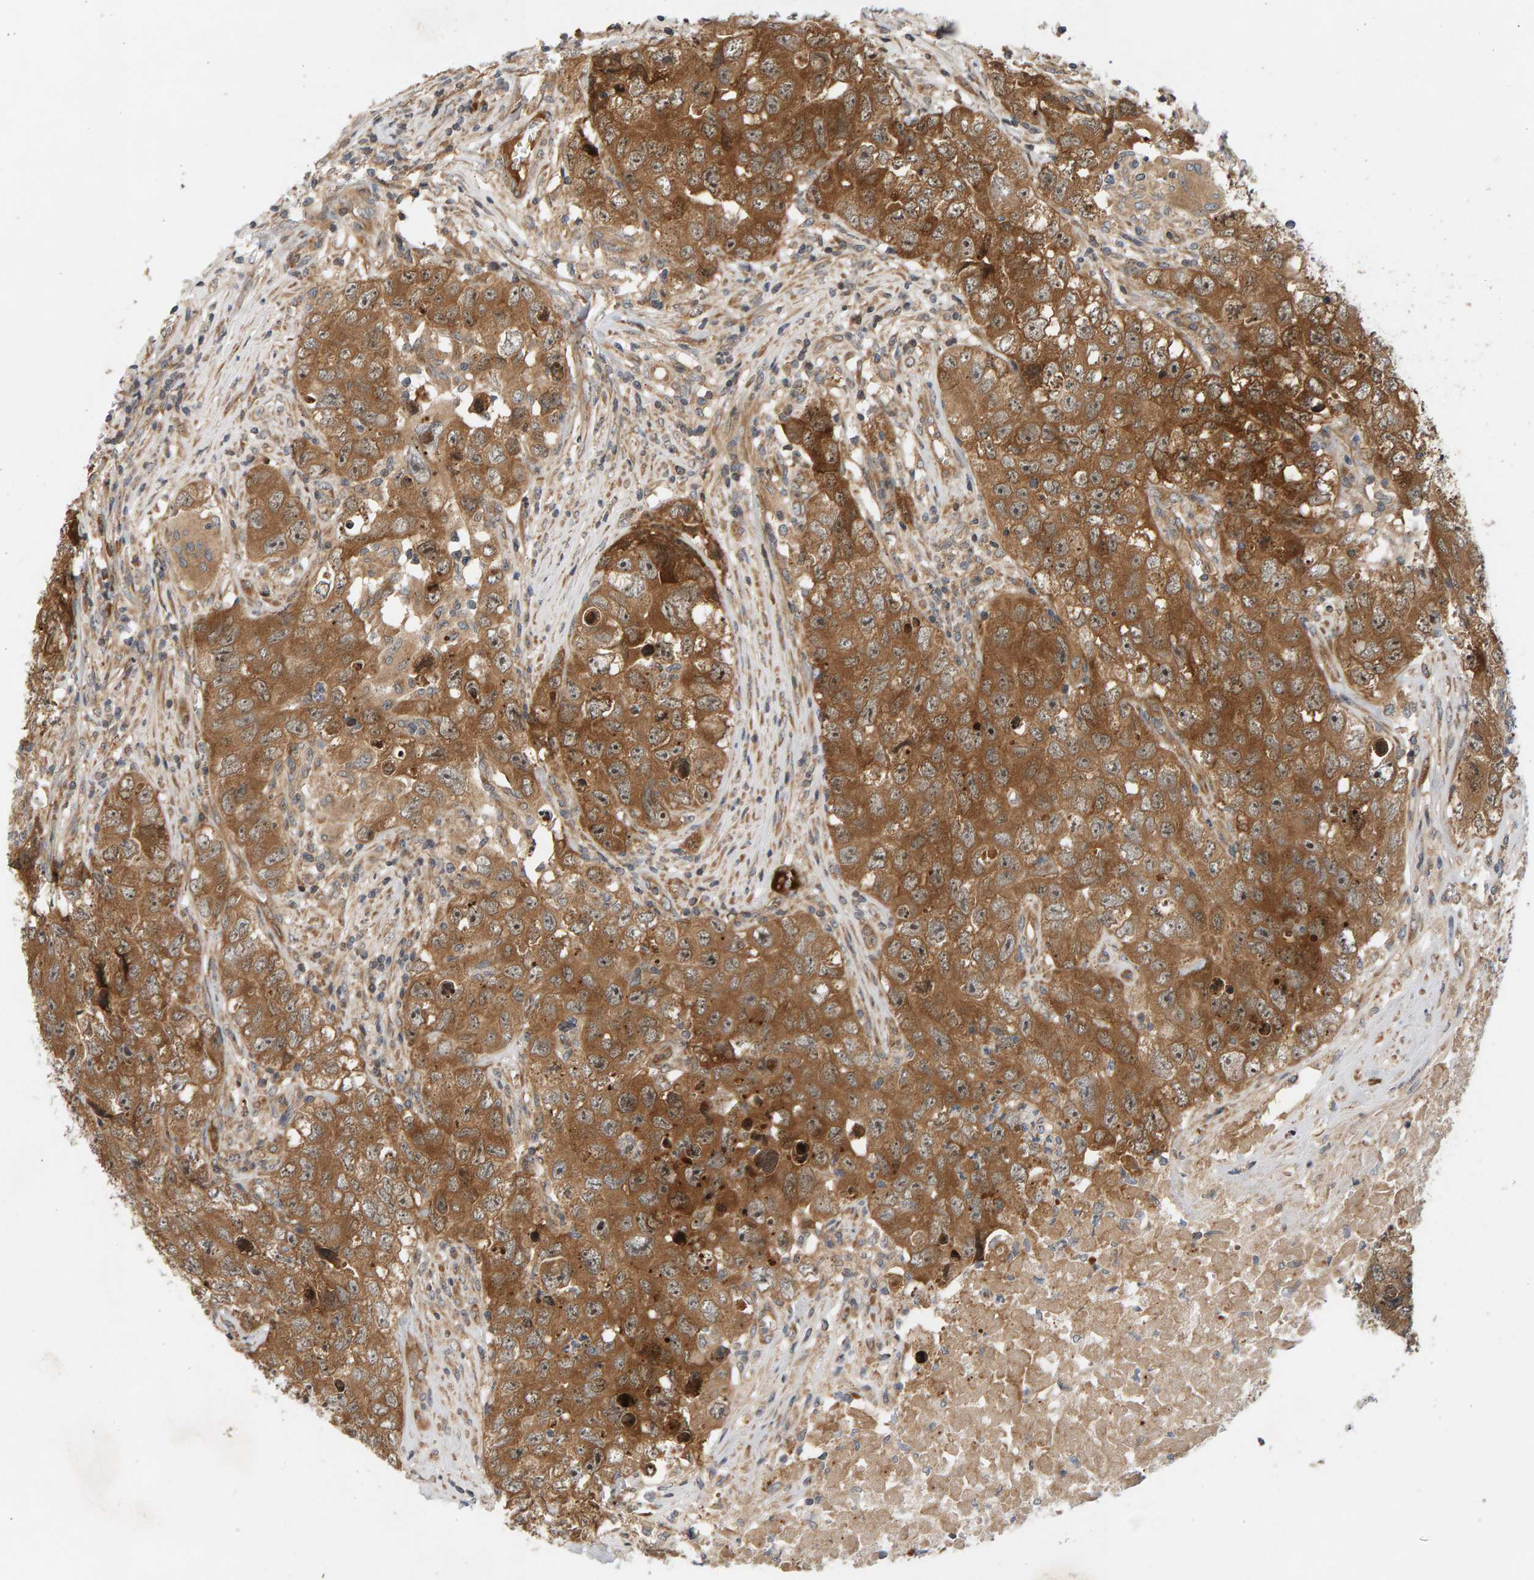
{"staining": {"intensity": "moderate", "quantity": ">75%", "location": "cytoplasmic/membranous"}, "tissue": "testis cancer", "cell_type": "Tumor cells", "image_type": "cancer", "snomed": [{"axis": "morphology", "description": "Seminoma, NOS"}, {"axis": "morphology", "description": "Carcinoma, Embryonal, NOS"}, {"axis": "topography", "description": "Testis"}], "caption": "Testis seminoma stained with a protein marker displays moderate staining in tumor cells.", "gene": "BAHCC1", "patient": {"sex": "male", "age": 43}}